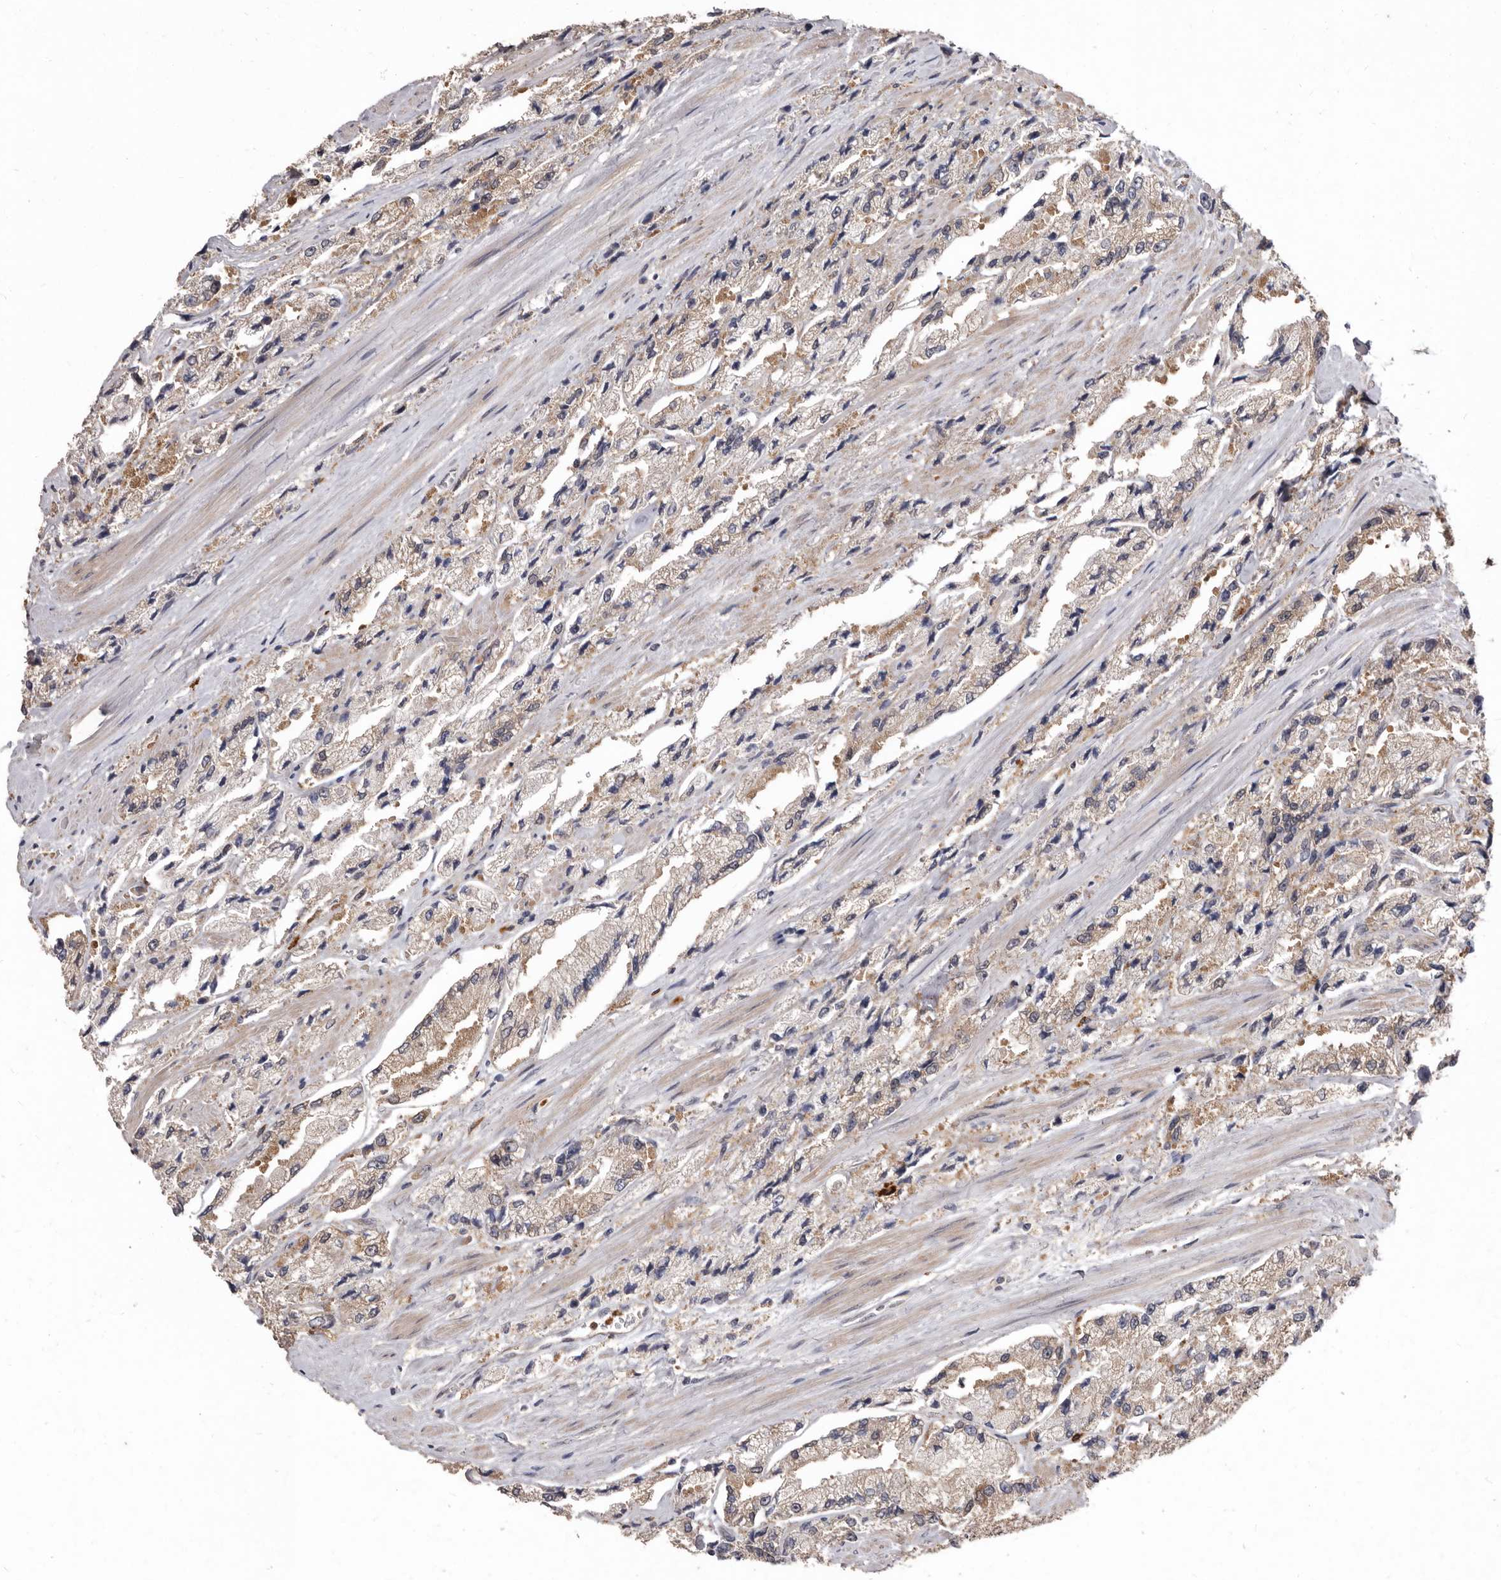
{"staining": {"intensity": "moderate", "quantity": "<25%", "location": "cytoplasmic/membranous"}, "tissue": "prostate cancer", "cell_type": "Tumor cells", "image_type": "cancer", "snomed": [{"axis": "morphology", "description": "Adenocarcinoma, High grade"}, {"axis": "topography", "description": "Prostate"}], "caption": "This is an image of immunohistochemistry staining of prostate cancer (high-grade adenocarcinoma), which shows moderate staining in the cytoplasmic/membranous of tumor cells.", "gene": "ACLY", "patient": {"sex": "male", "age": 58}}